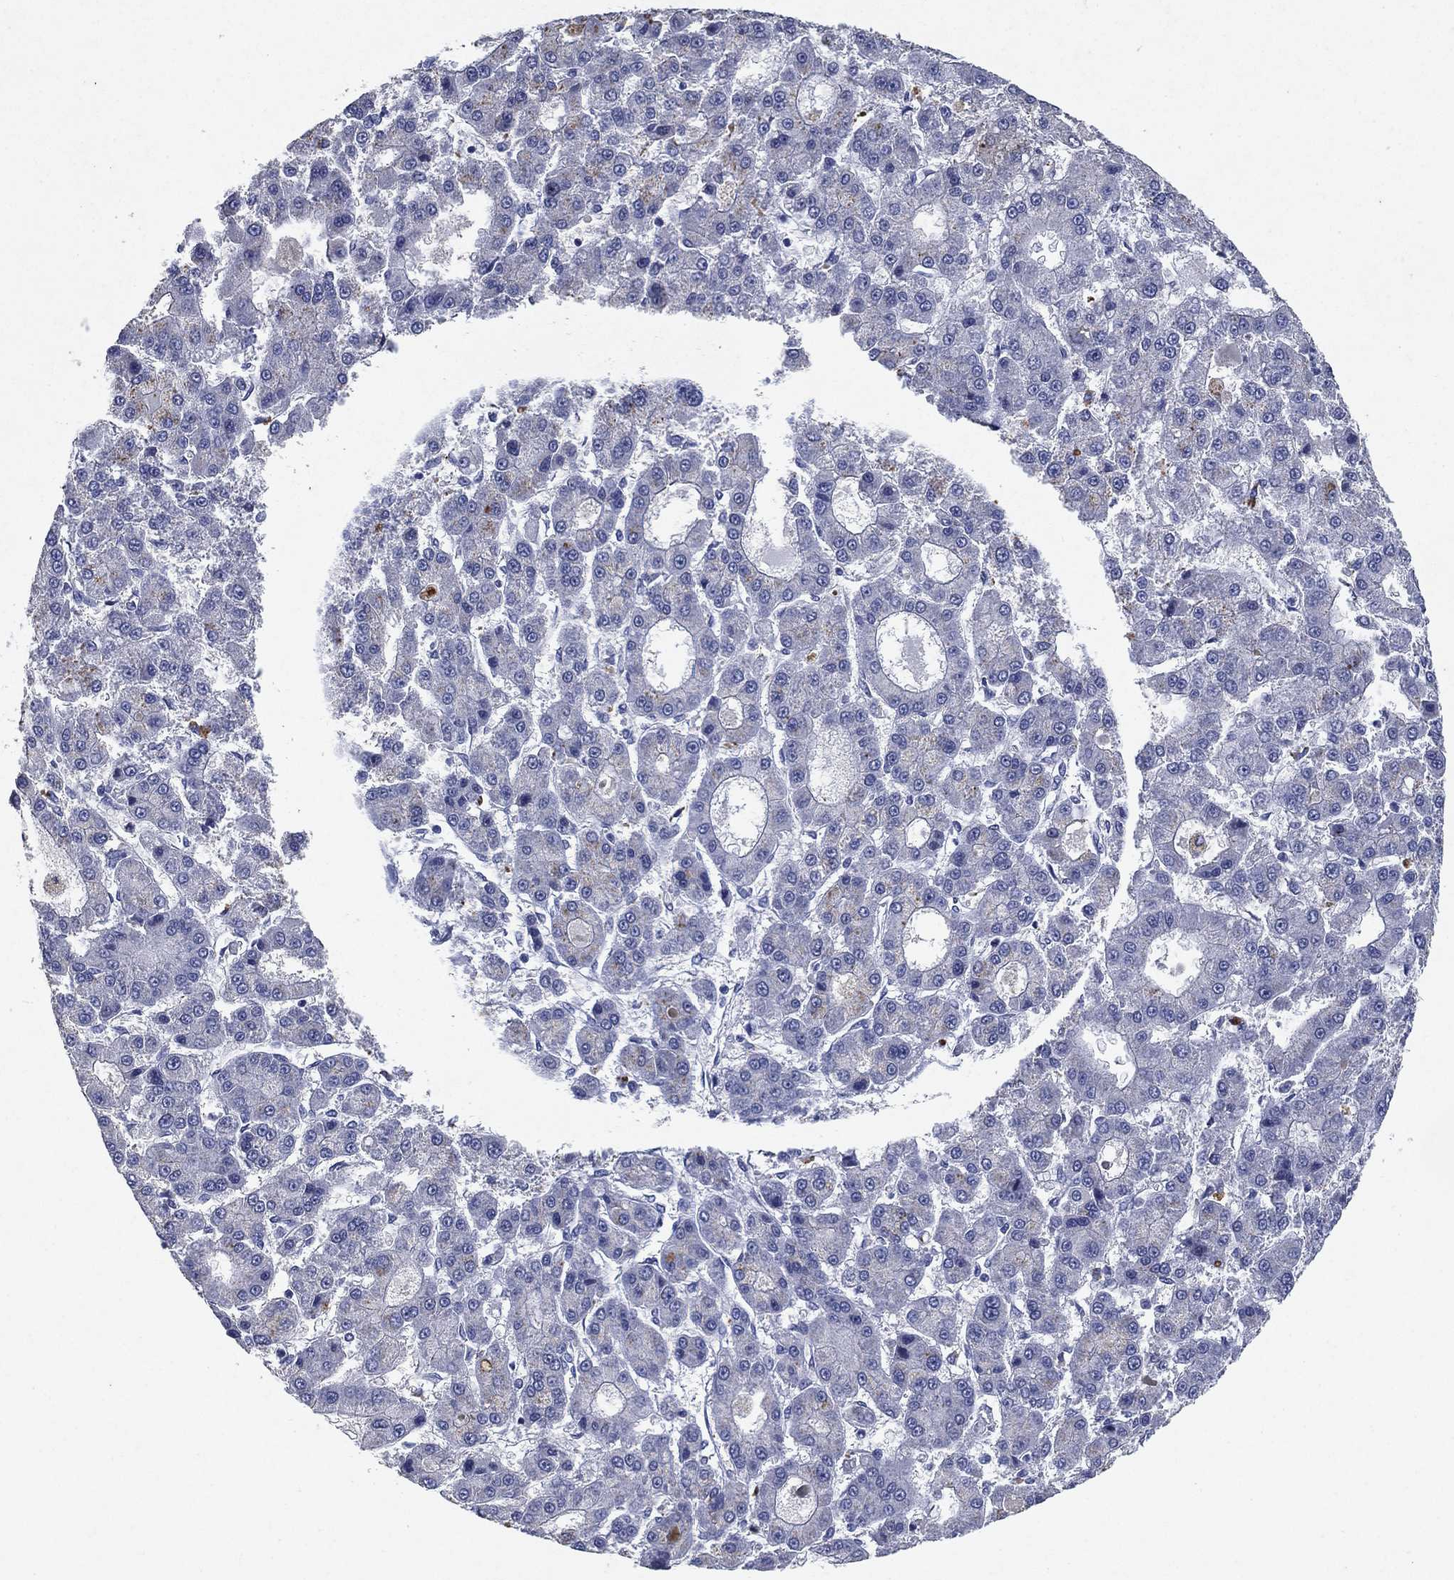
{"staining": {"intensity": "negative", "quantity": "none", "location": "none"}, "tissue": "liver cancer", "cell_type": "Tumor cells", "image_type": "cancer", "snomed": [{"axis": "morphology", "description": "Carcinoma, Hepatocellular, NOS"}, {"axis": "topography", "description": "Liver"}], "caption": "Tumor cells are negative for brown protein staining in liver cancer. (Stains: DAB (3,3'-diaminobenzidine) immunohistochemistry (IHC) with hematoxylin counter stain, Microscopy: brightfield microscopy at high magnification).", "gene": "FSCN2", "patient": {"sex": "male", "age": 70}}